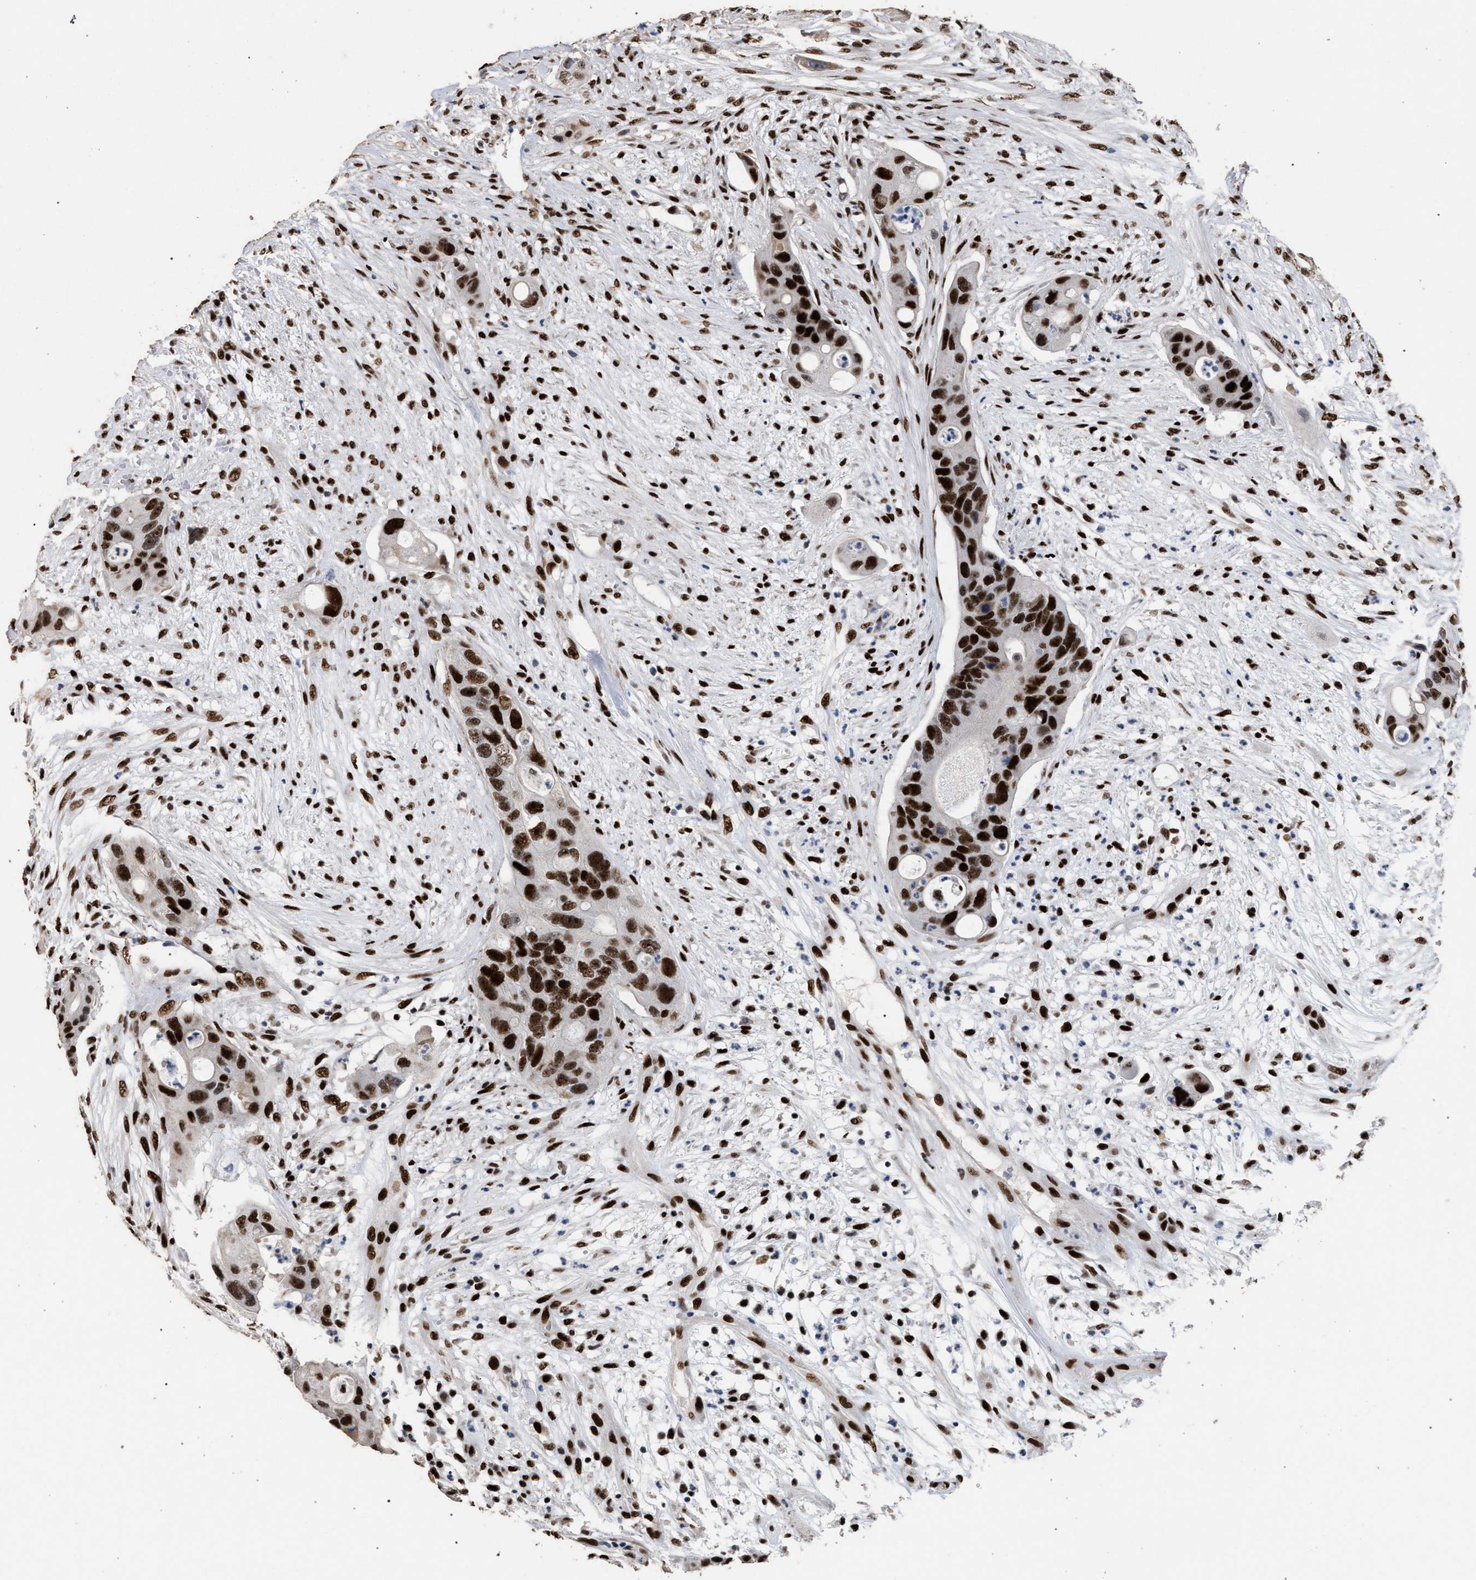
{"staining": {"intensity": "strong", "quantity": ">75%", "location": "nuclear"}, "tissue": "colorectal cancer", "cell_type": "Tumor cells", "image_type": "cancer", "snomed": [{"axis": "morphology", "description": "Adenocarcinoma, NOS"}, {"axis": "topography", "description": "Colon"}], "caption": "IHC of human colorectal cancer demonstrates high levels of strong nuclear positivity in about >75% of tumor cells.", "gene": "TP53BP1", "patient": {"sex": "female", "age": 57}}